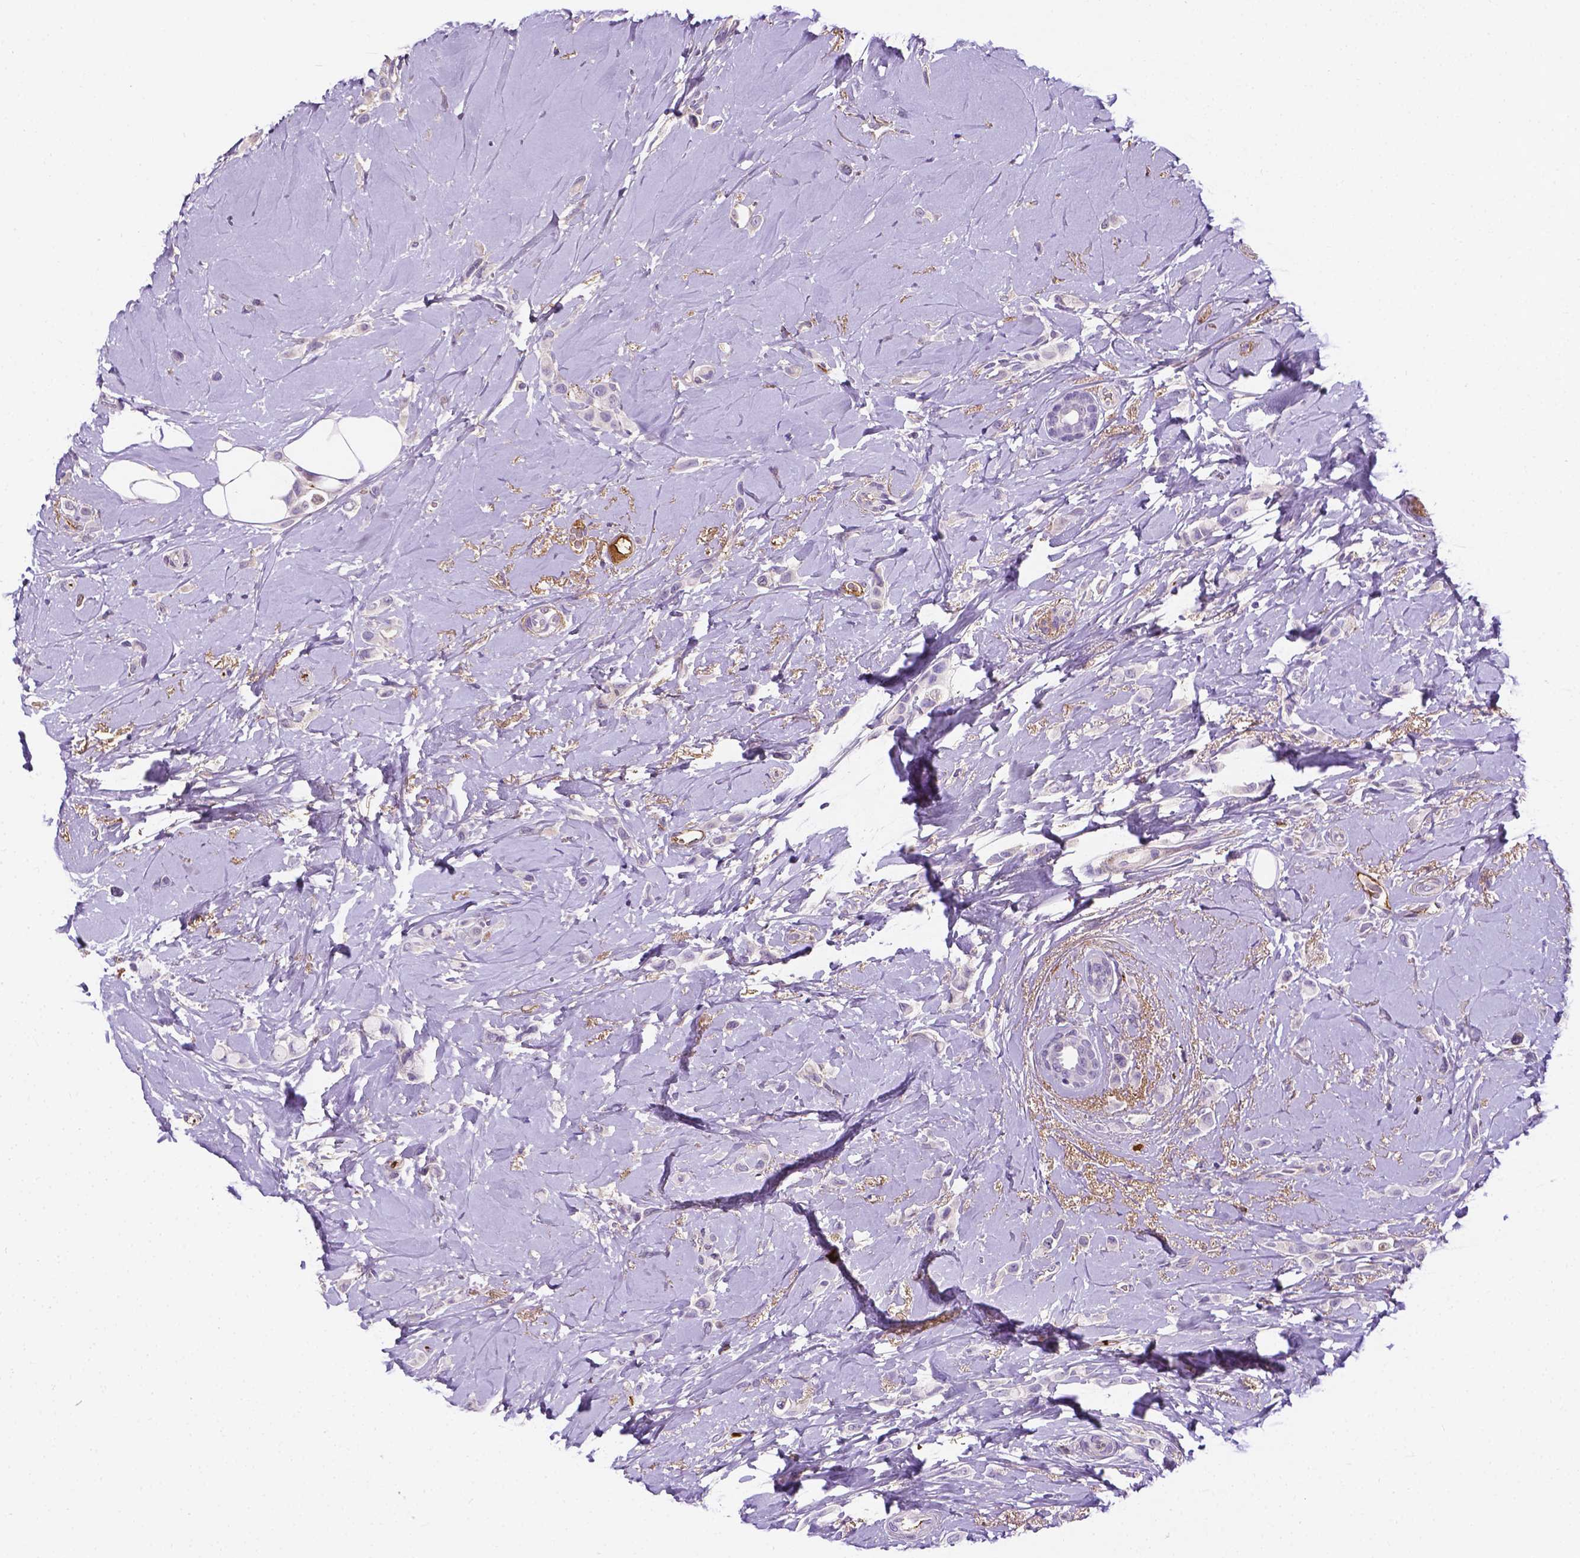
{"staining": {"intensity": "negative", "quantity": "none", "location": "none"}, "tissue": "breast cancer", "cell_type": "Tumor cells", "image_type": "cancer", "snomed": [{"axis": "morphology", "description": "Lobular carcinoma"}, {"axis": "topography", "description": "Breast"}], "caption": "Breast lobular carcinoma was stained to show a protein in brown. There is no significant staining in tumor cells. (IHC, brightfield microscopy, high magnification).", "gene": "APOE", "patient": {"sex": "female", "age": 66}}